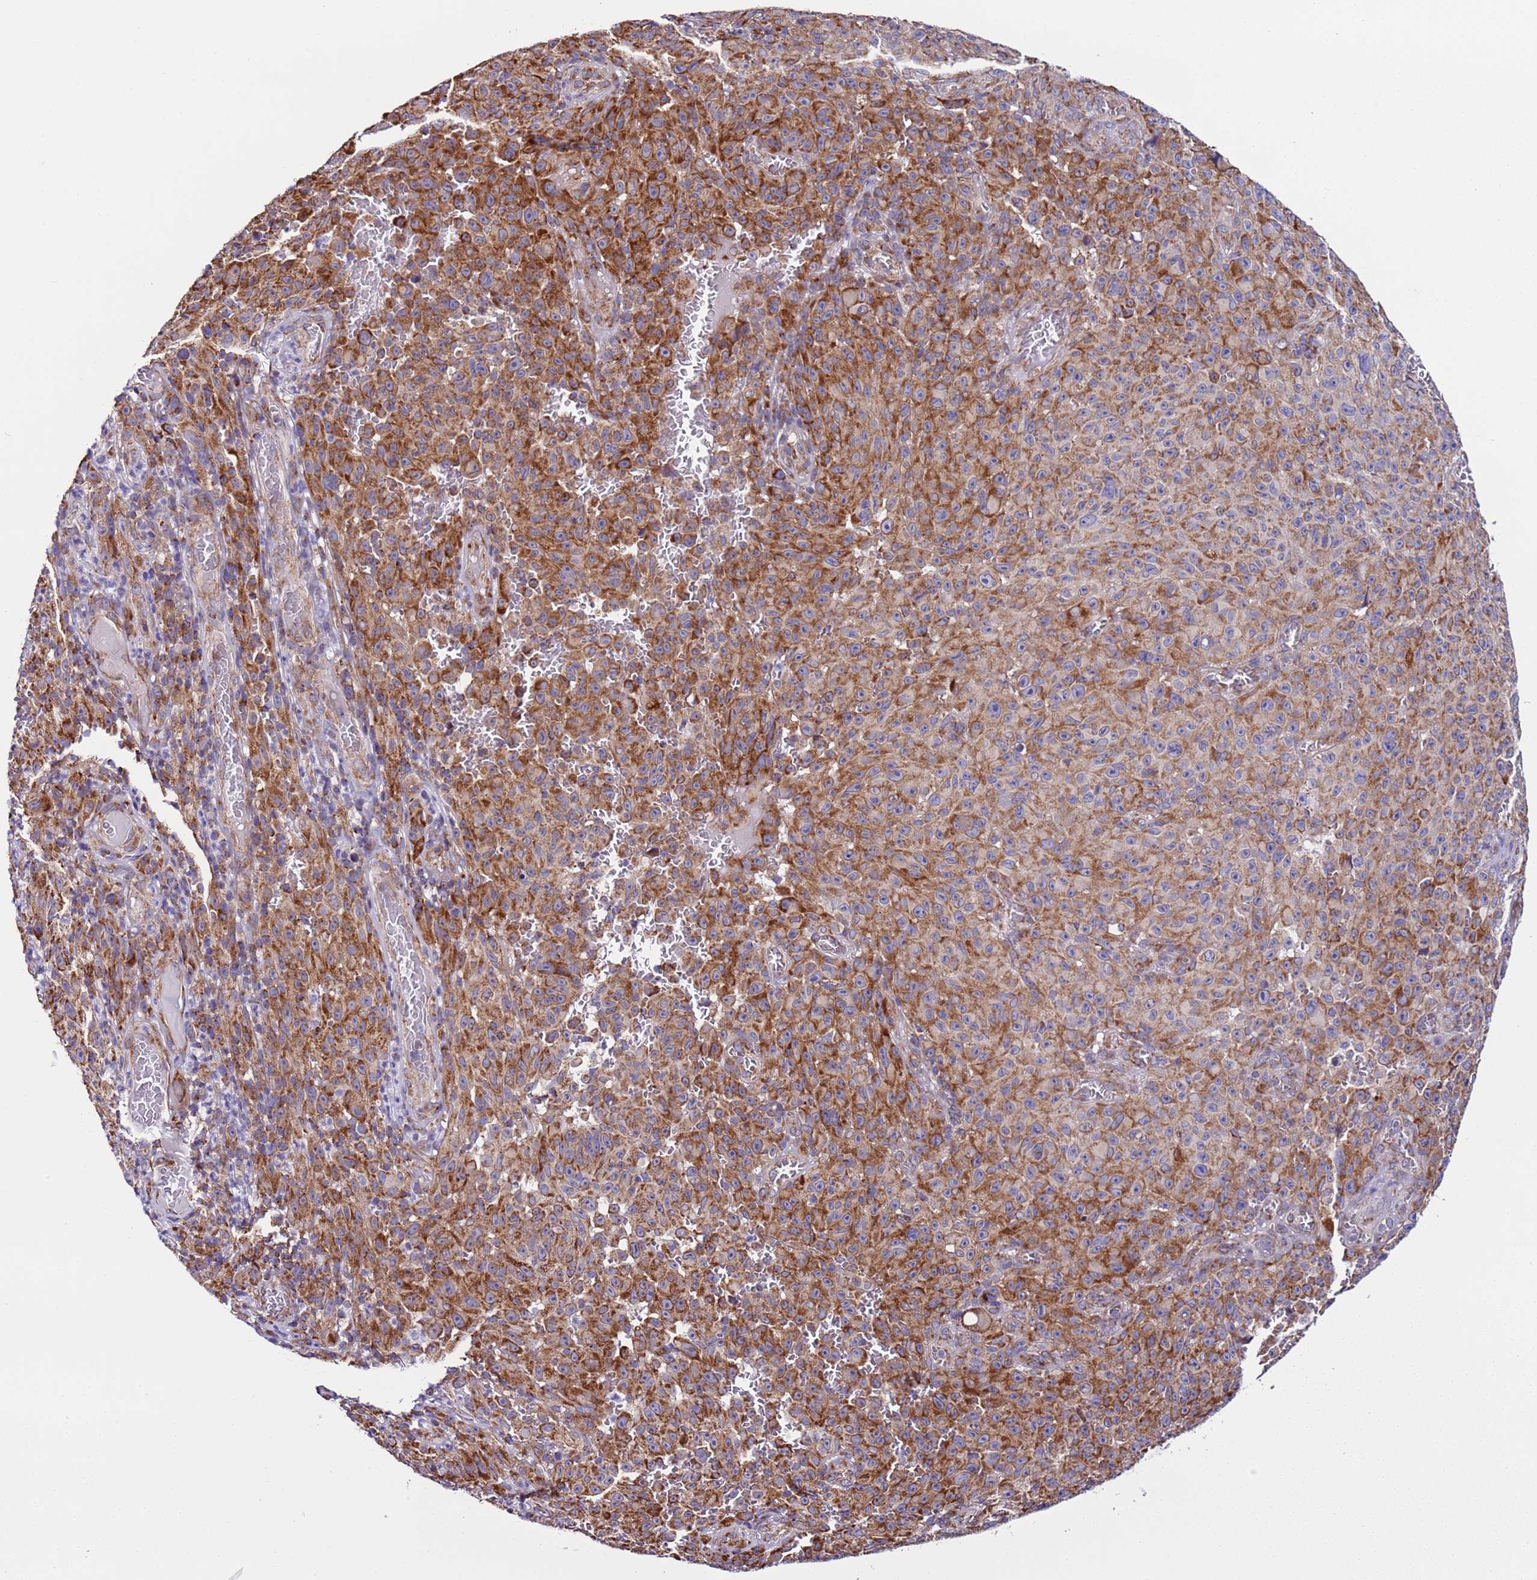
{"staining": {"intensity": "strong", "quantity": ">75%", "location": "cytoplasmic/membranous"}, "tissue": "melanoma", "cell_type": "Tumor cells", "image_type": "cancer", "snomed": [{"axis": "morphology", "description": "Malignant melanoma, NOS"}, {"axis": "topography", "description": "Skin"}], "caption": "An immunohistochemistry (IHC) micrograph of tumor tissue is shown. Protein staining in brown highlights strong cytoplasmic/membranous positivity in melanoma within tumor cells.", "gene": "AHI1", "patient": {"sex": "female", "age": 82}}